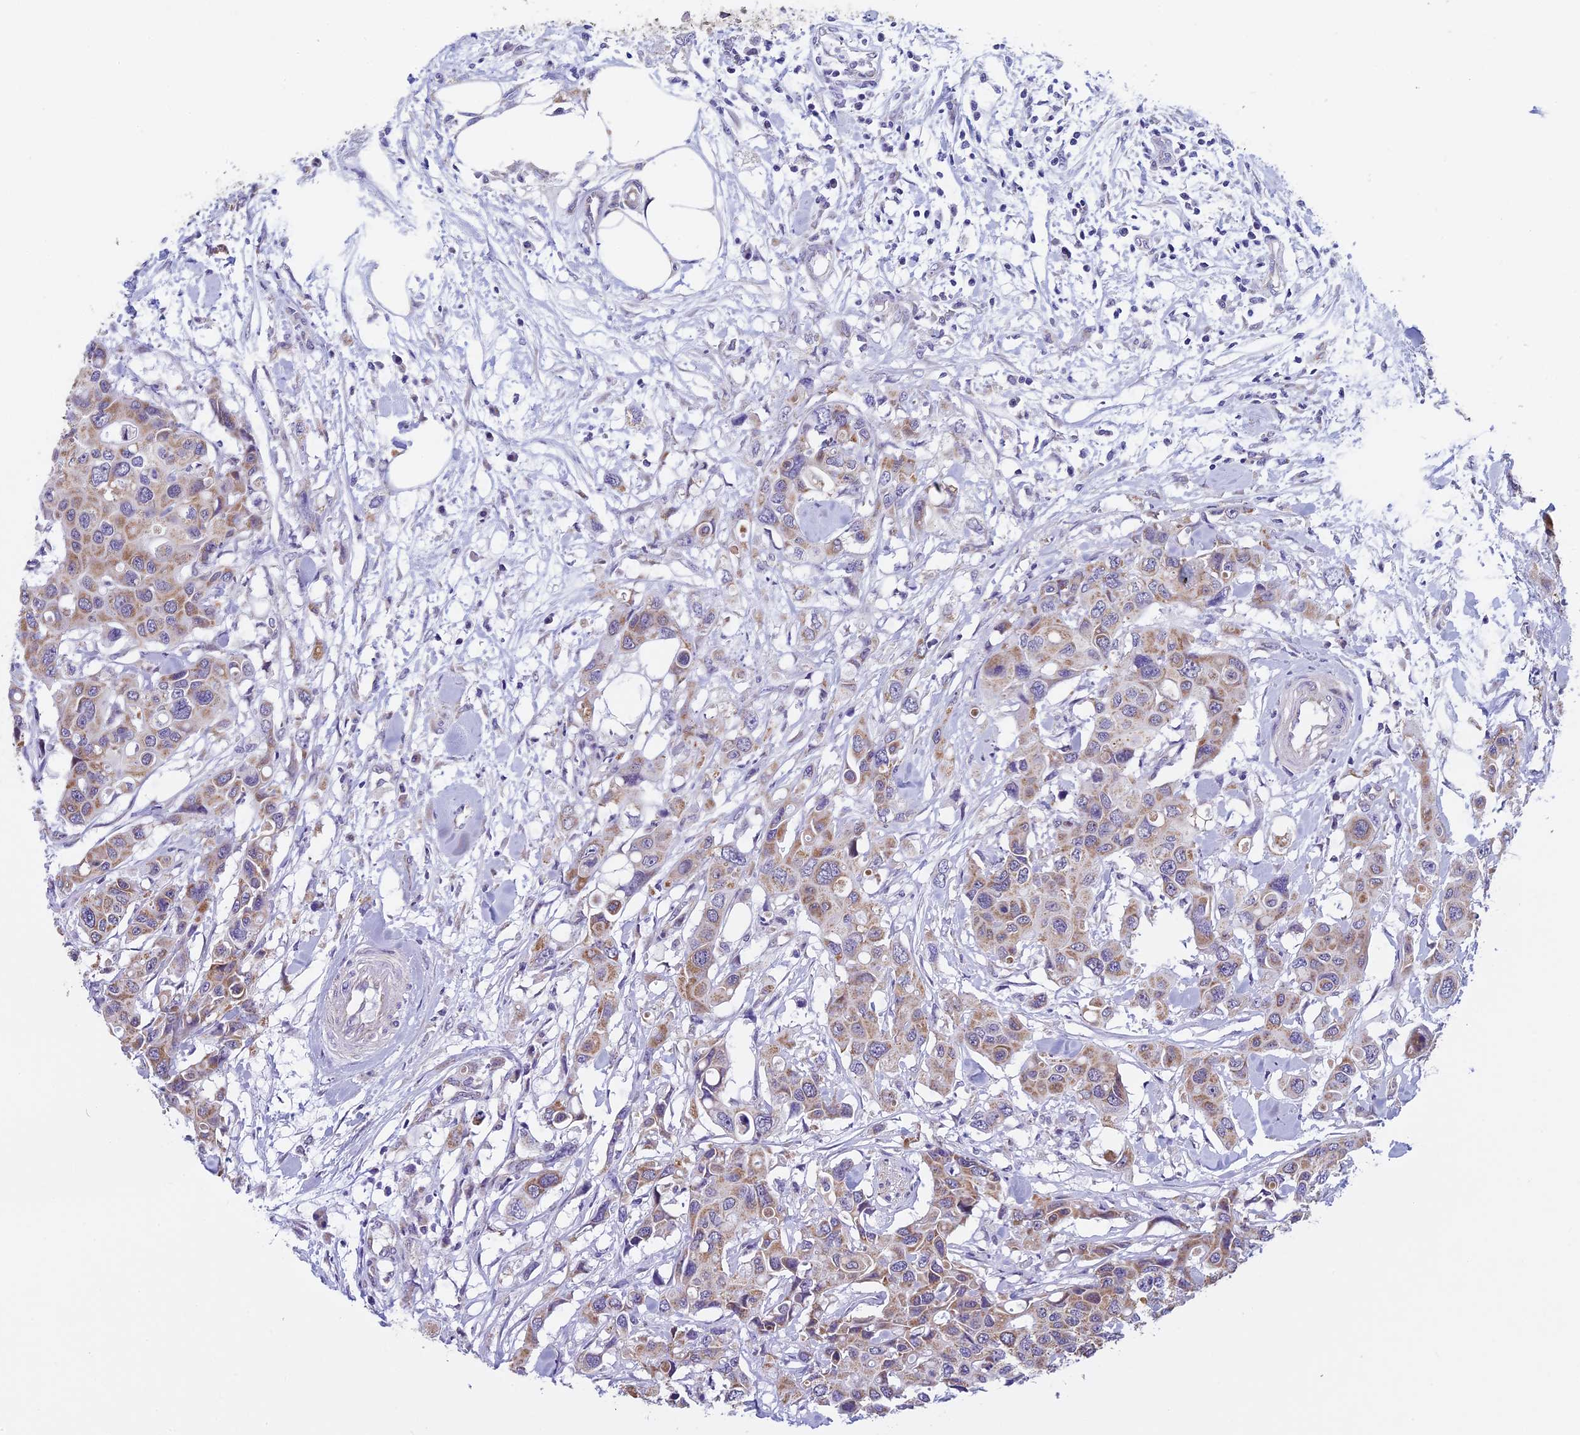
{"staining": {"intensity": "moderate", "quantity": ">75%", "location": "cytoplasmic/membranous"}, "tissue": "colorectal cancer", "cell_type": "Tumor cells", "image_type": "cancer", "snomed": [{"axis": "morphology", "description": "Adenocarcinoma, NOS"}, {"axis": "topography", "description": "Colon"}], "caption": "A high-resolution histopathology image shows immunohistochemistry (IHC) staining of colorectal adenocarcinoma, which displays moderate cytoplasmic/membranous expression in about >75% of tumor cells.", "gene": "ZNF317", "patient": {"sex": "male", "age": 77}}